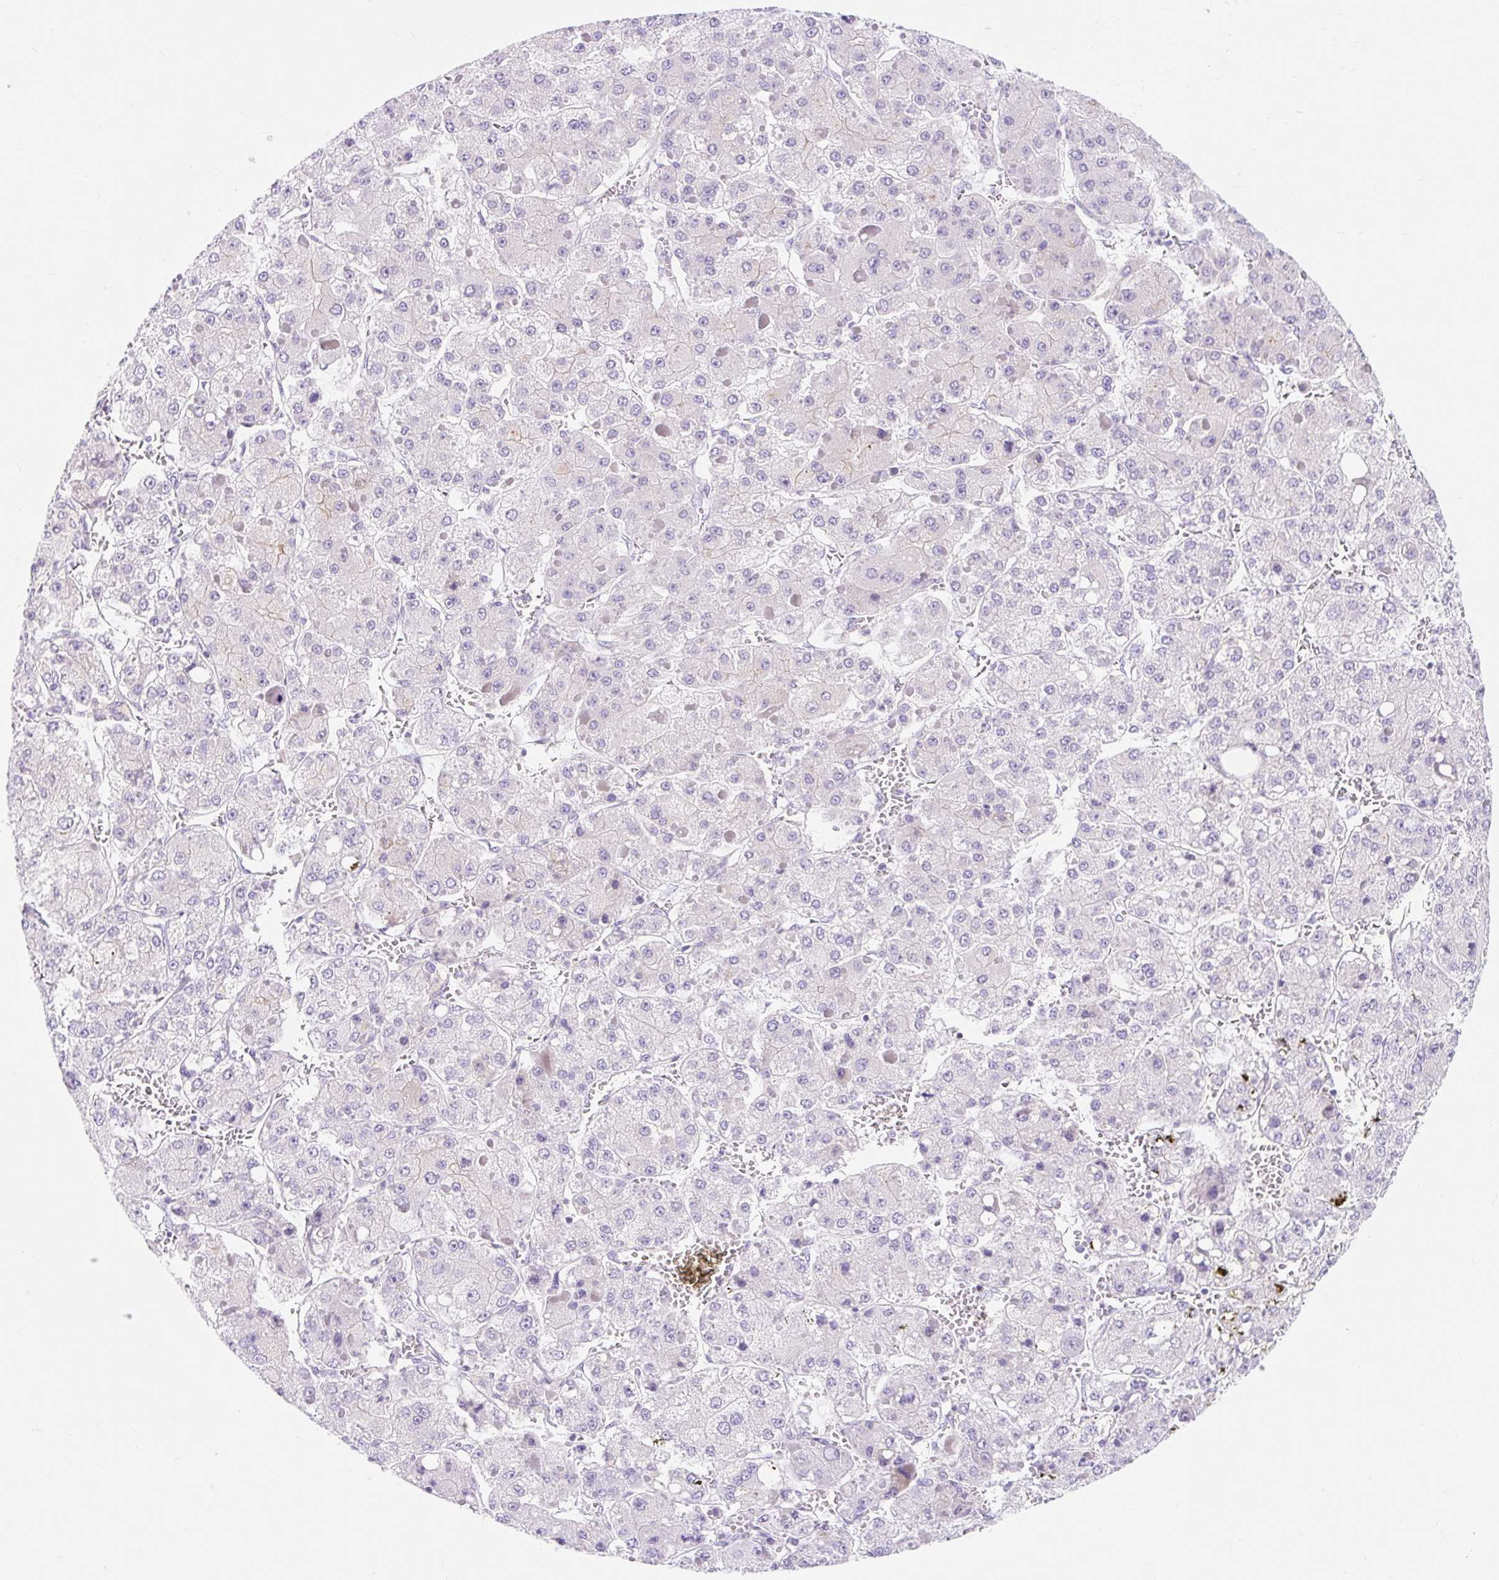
{"staining": {"intensity": "negative", "quantity": "none", "location": "none"}, "tissue": "liver cancer", "cell_type": "Tumor cells", "image_type": "cancer", "snomed": [{"axis": "morphology", "description": "Carcinoma, Hepatocellular, NOS"}, {"axis": "topography", "description": "Liver"}], "caption": "The micrograph shows no staining of tumor cells in liver hepatocellular carcinoma. (Brightfield microscopy of DAB (3,3'-diaminobenzidine) immunohistochemistry (IHC) at high magnification).", "gene": "SLC28A1", "patient": {"sex": "female", "age": 73}}